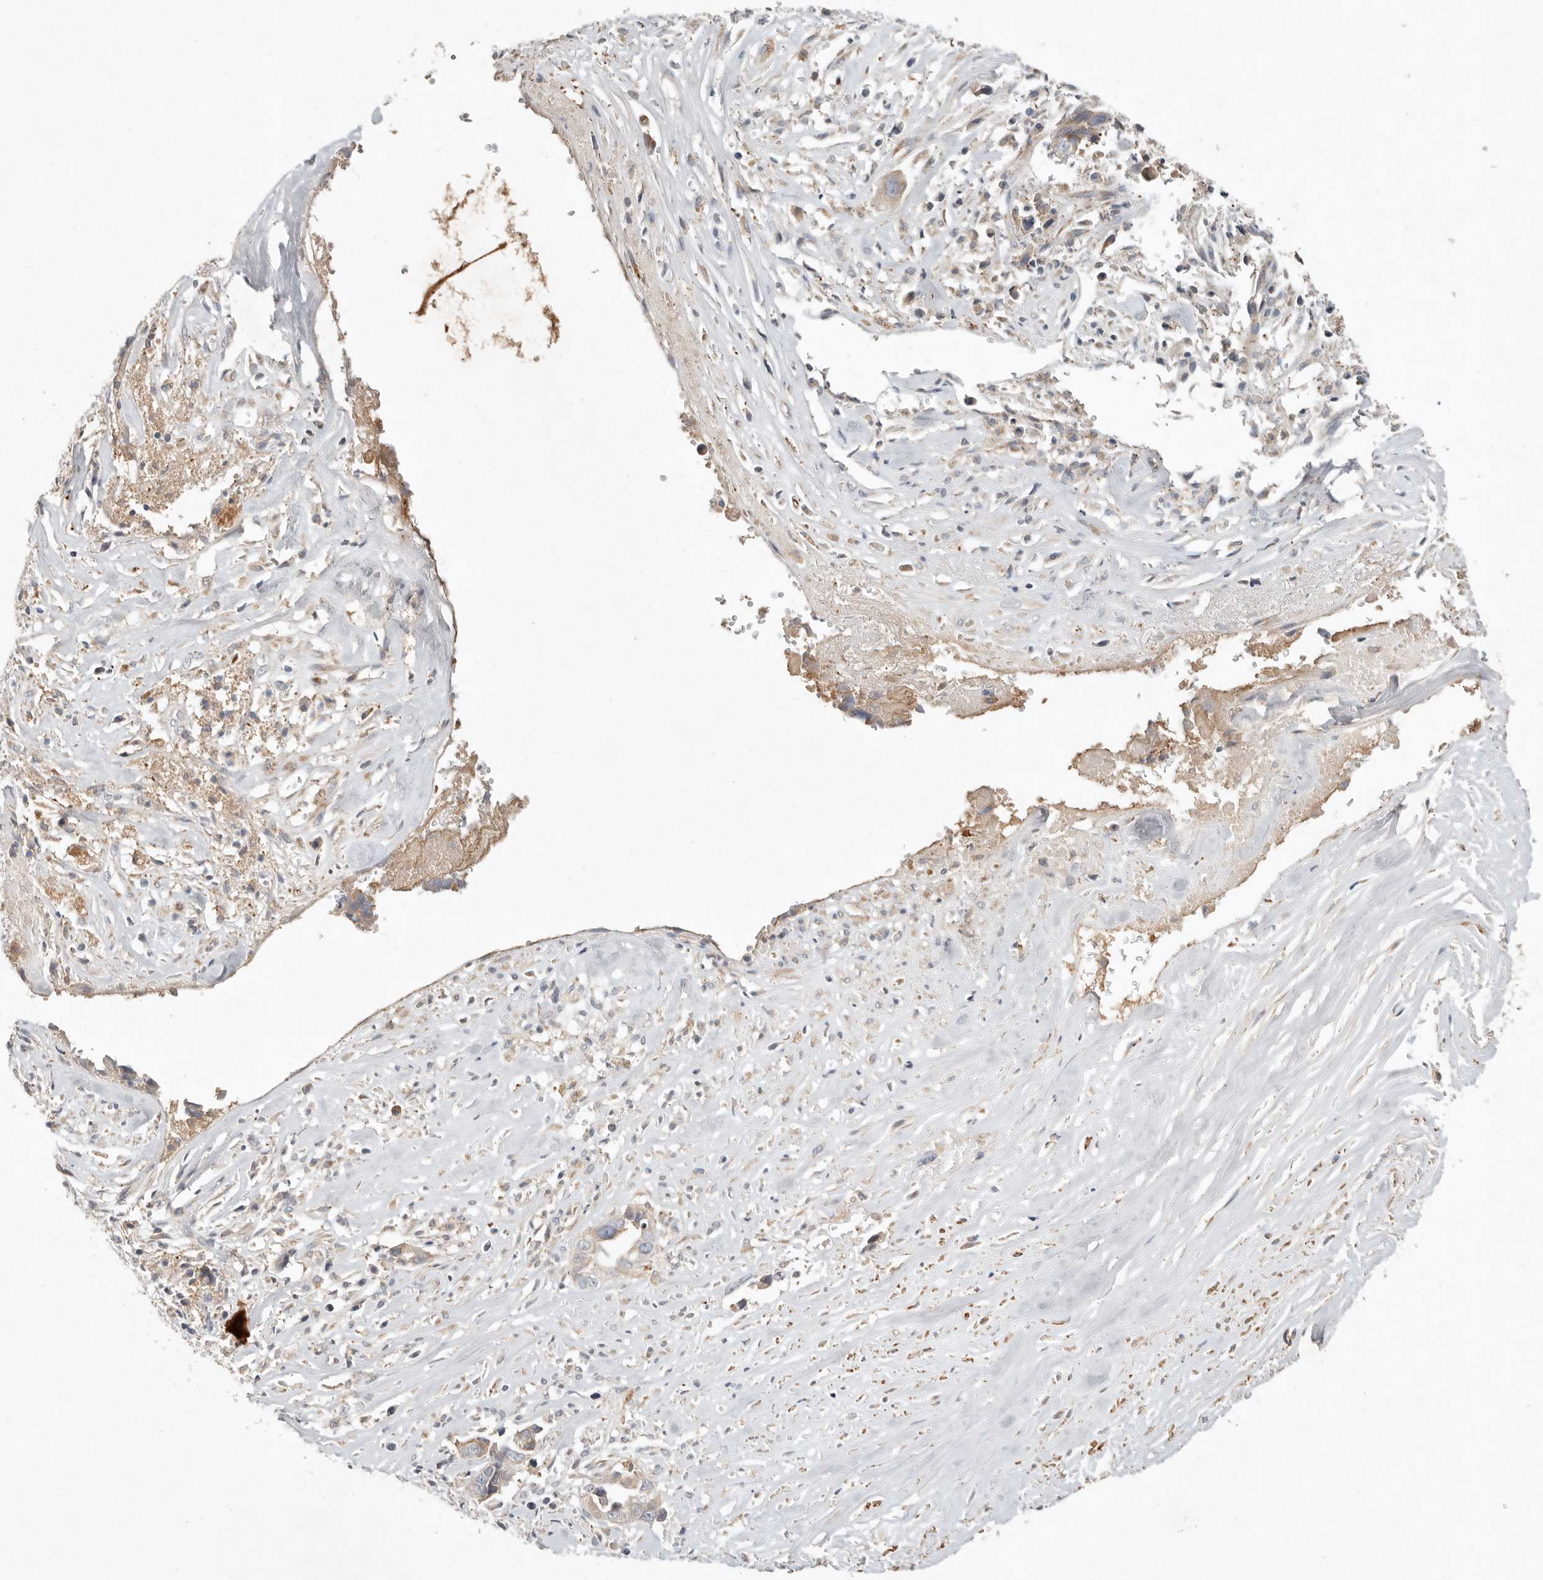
{"staining": {"intensity": "weak", "quantity": "<25%", "location": "cytoplasmic/membranous"}, "tissue": "liver cancer", "cell_type": "Tumor cells", "image_type": "cancer", "snomed": [{"axis": "morphology", "description": "Cholangiocarcinoma"}, {"axis": "topography", "description": "Liver"}], "caption": "Immunohistochemistry of human liver cholangiocarcinoma demonstrates no expression in tumor cells.", "gene": "ARHGEF10L", "patient": {"sex": "female", "age": 79}}